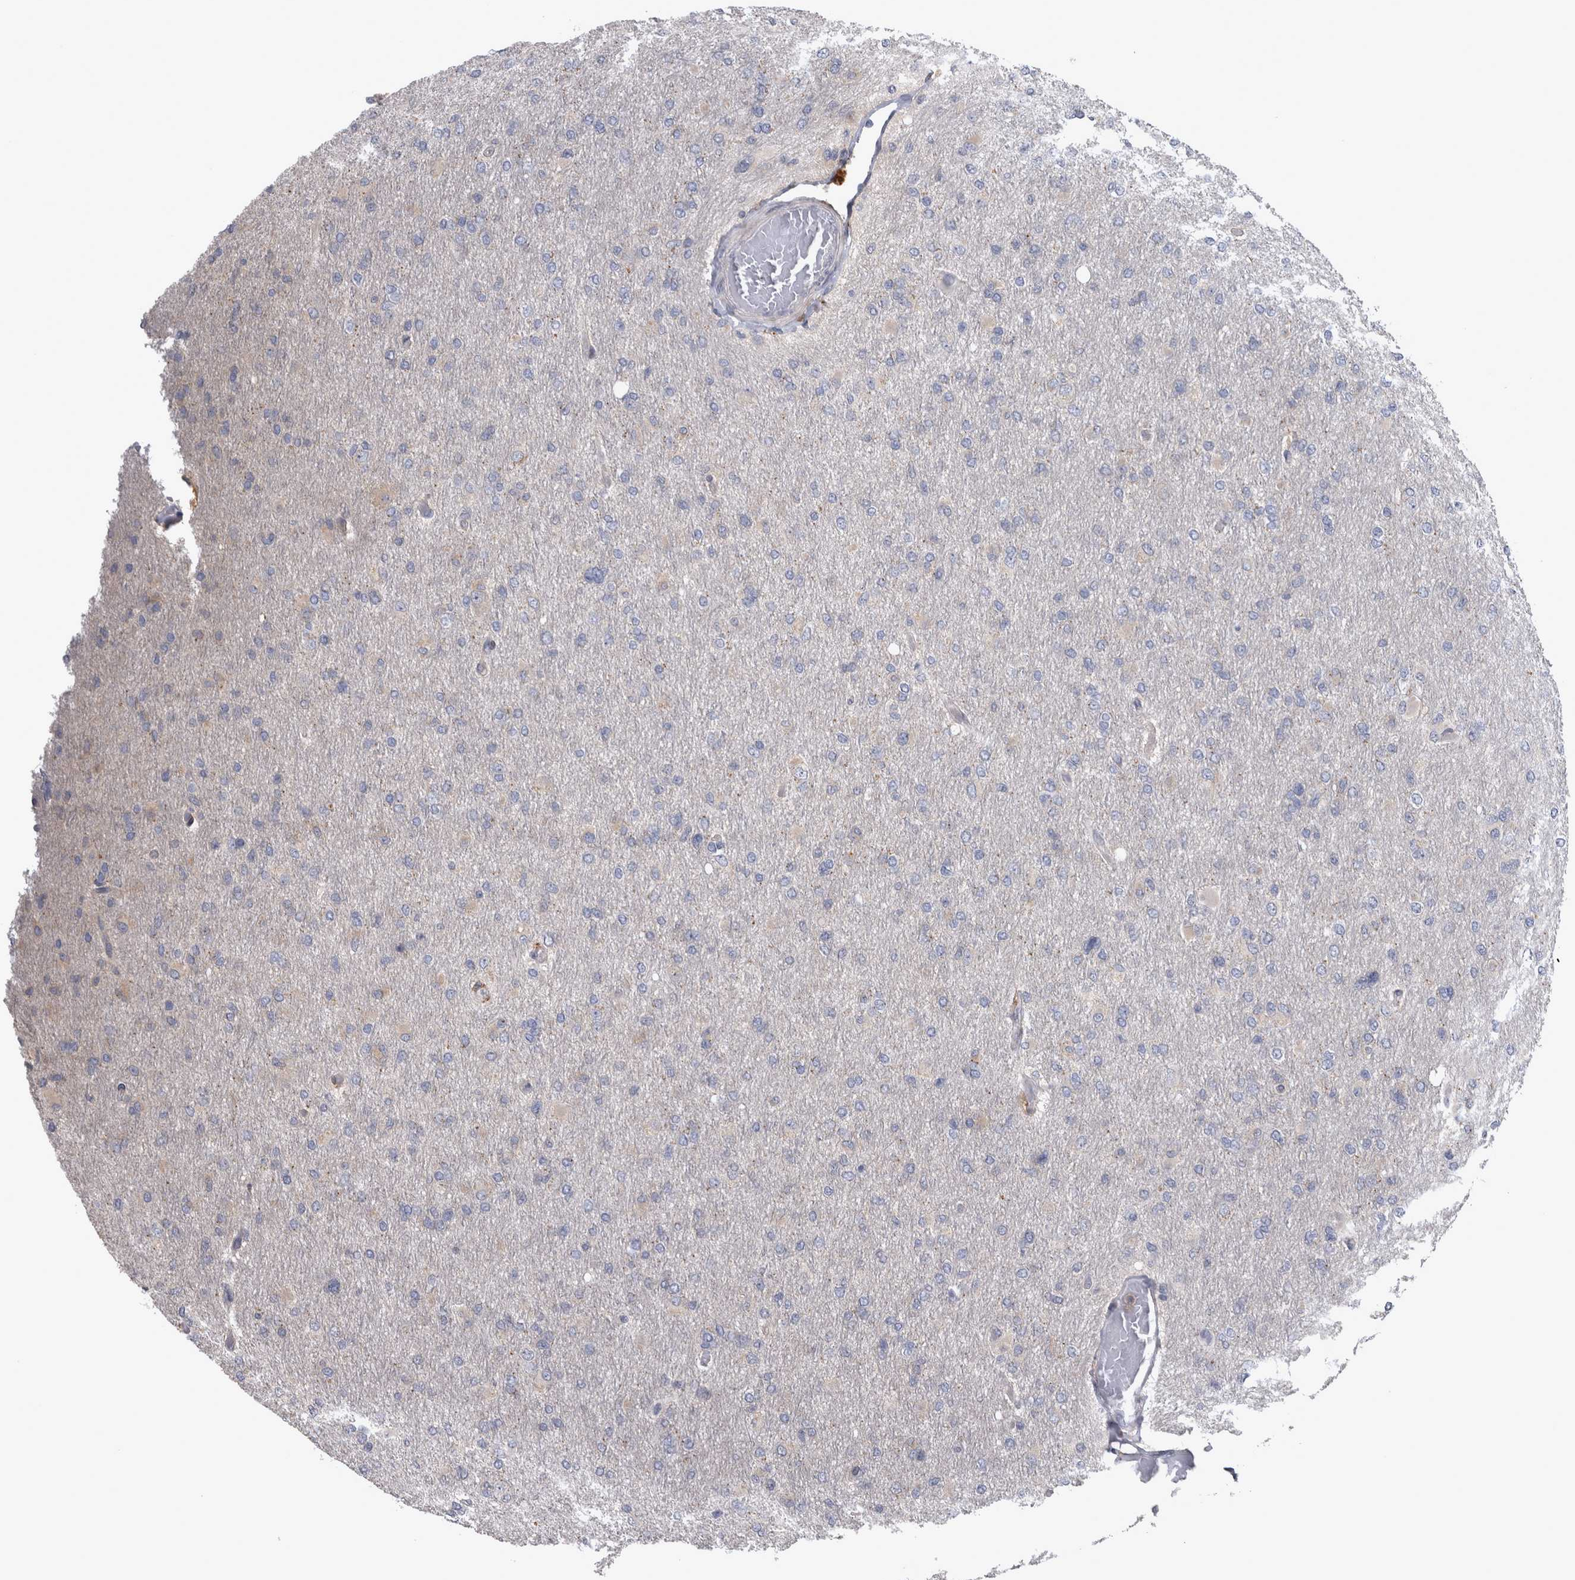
{"staining": {"intensity": "negative", "quantity": "none", "location": "none"}, "tissue": "glioma", "cell_type": "Tumor cells", "image_type": "cancer", "snomed": [{"axis": "morphology", "description": "Glioma, malignant, High grade"}, {"axis": "topography", "description": "Cerebral cortex"}], "caption": "Tumor cells show no significant positivity in glioma.", "gene": "PRKCI", "patient": {"sex": "female", "age": 36}}